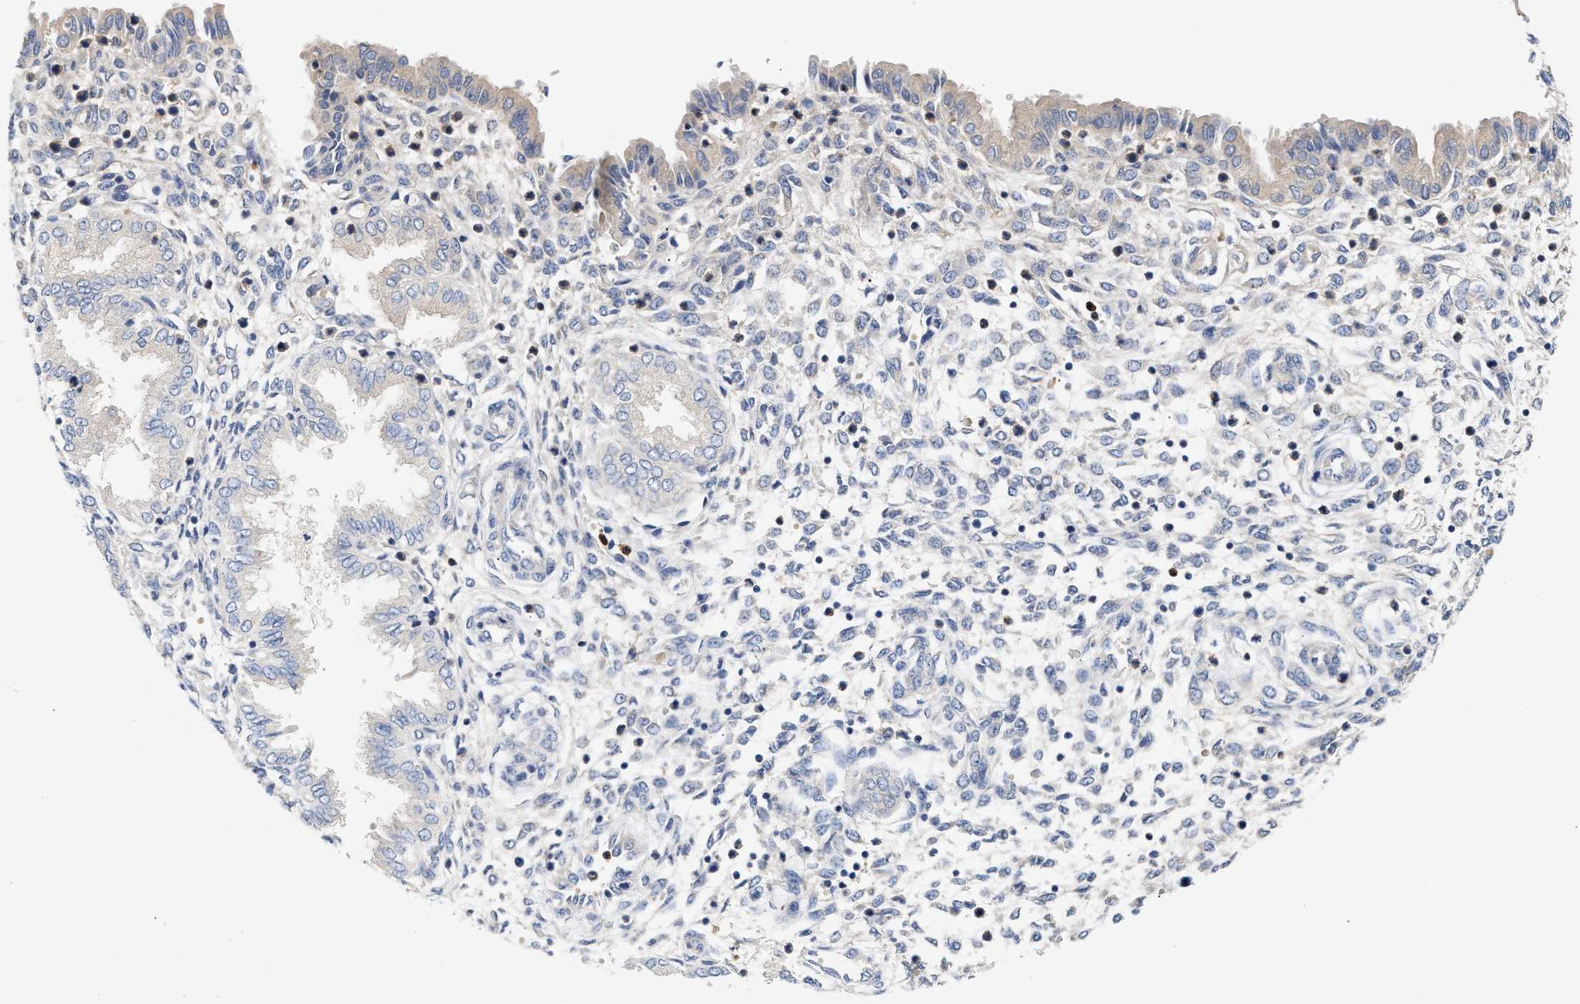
{"staining": {"intensity": "negative", "quantity": "none", "location": "none"}, "tissue": "endometrium", "cell_type": "Cells in endometrial stroma", "image_type": "normal", "snomed": [{"axis": "morphology", "description": "Normal tissue, NOS"}, {"axis": "topography", "description": "Endometrium"}], "caption": "An immunohistochemistry (IHC) photomicrograph of normal endometrium is shown. There is no staining in cells in endometrial stroma of endometrium.", "gene": "TRIM50", "patient": {"sex": "female", "age": 33}}